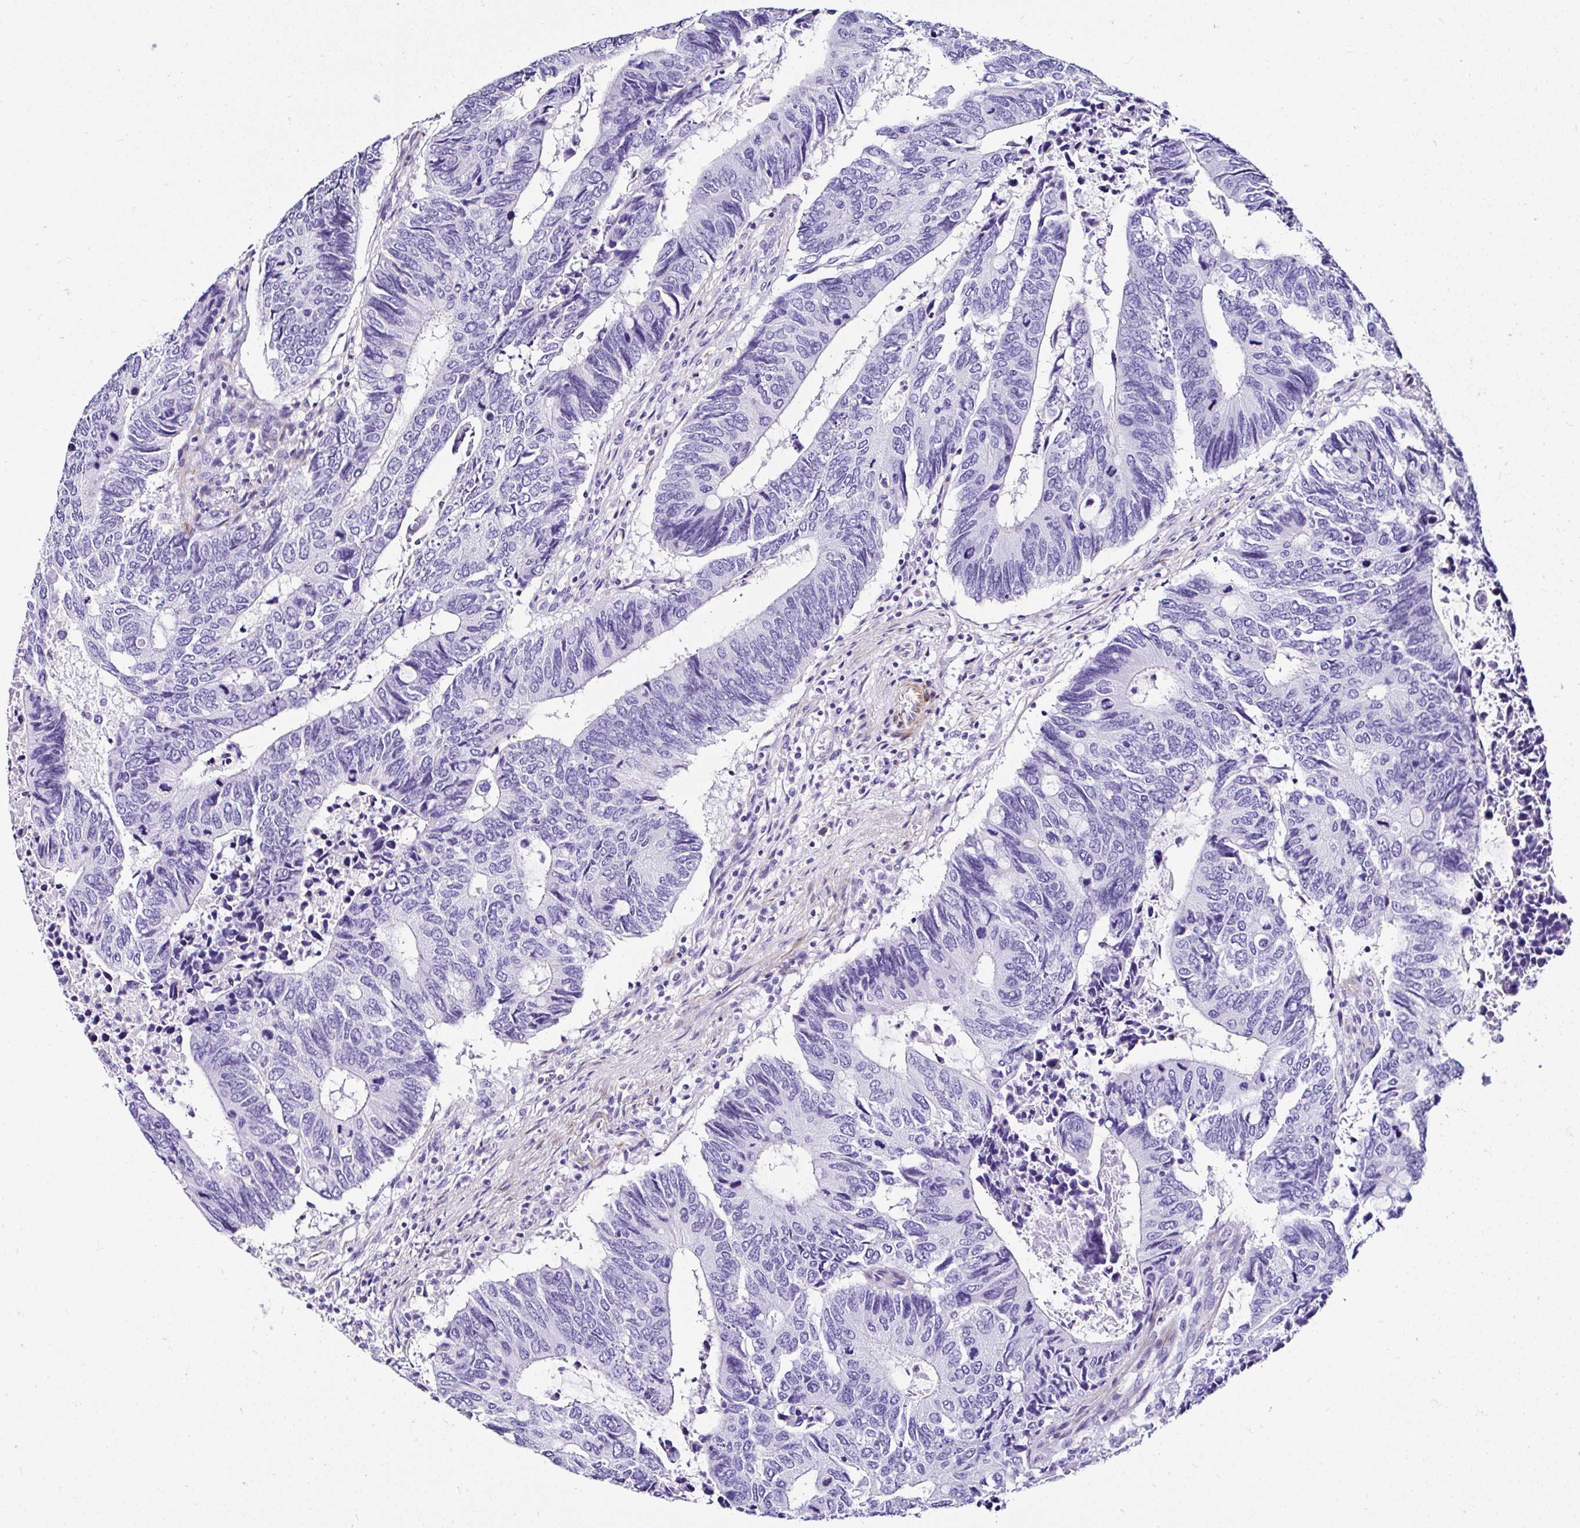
{"staining": {"intensity": "negative", "quantity": "none", "location": "none"}, "tissue": "colorectal cancer", "cell_type": "Tumor cells", "image_type": "cancer", "snomed": [{"axis": "morphology", "description": "Adenocarcinoma, NOS"}, {"axis": "topography", "description": "Colon"}], "caption": "This is an IHC histopathology image of human colorectal cancer (adenocarcinoma). There is no expression in tumor cells.", "gene": "DEPDC5", "patient": {"sex": "male", "age": 87}}